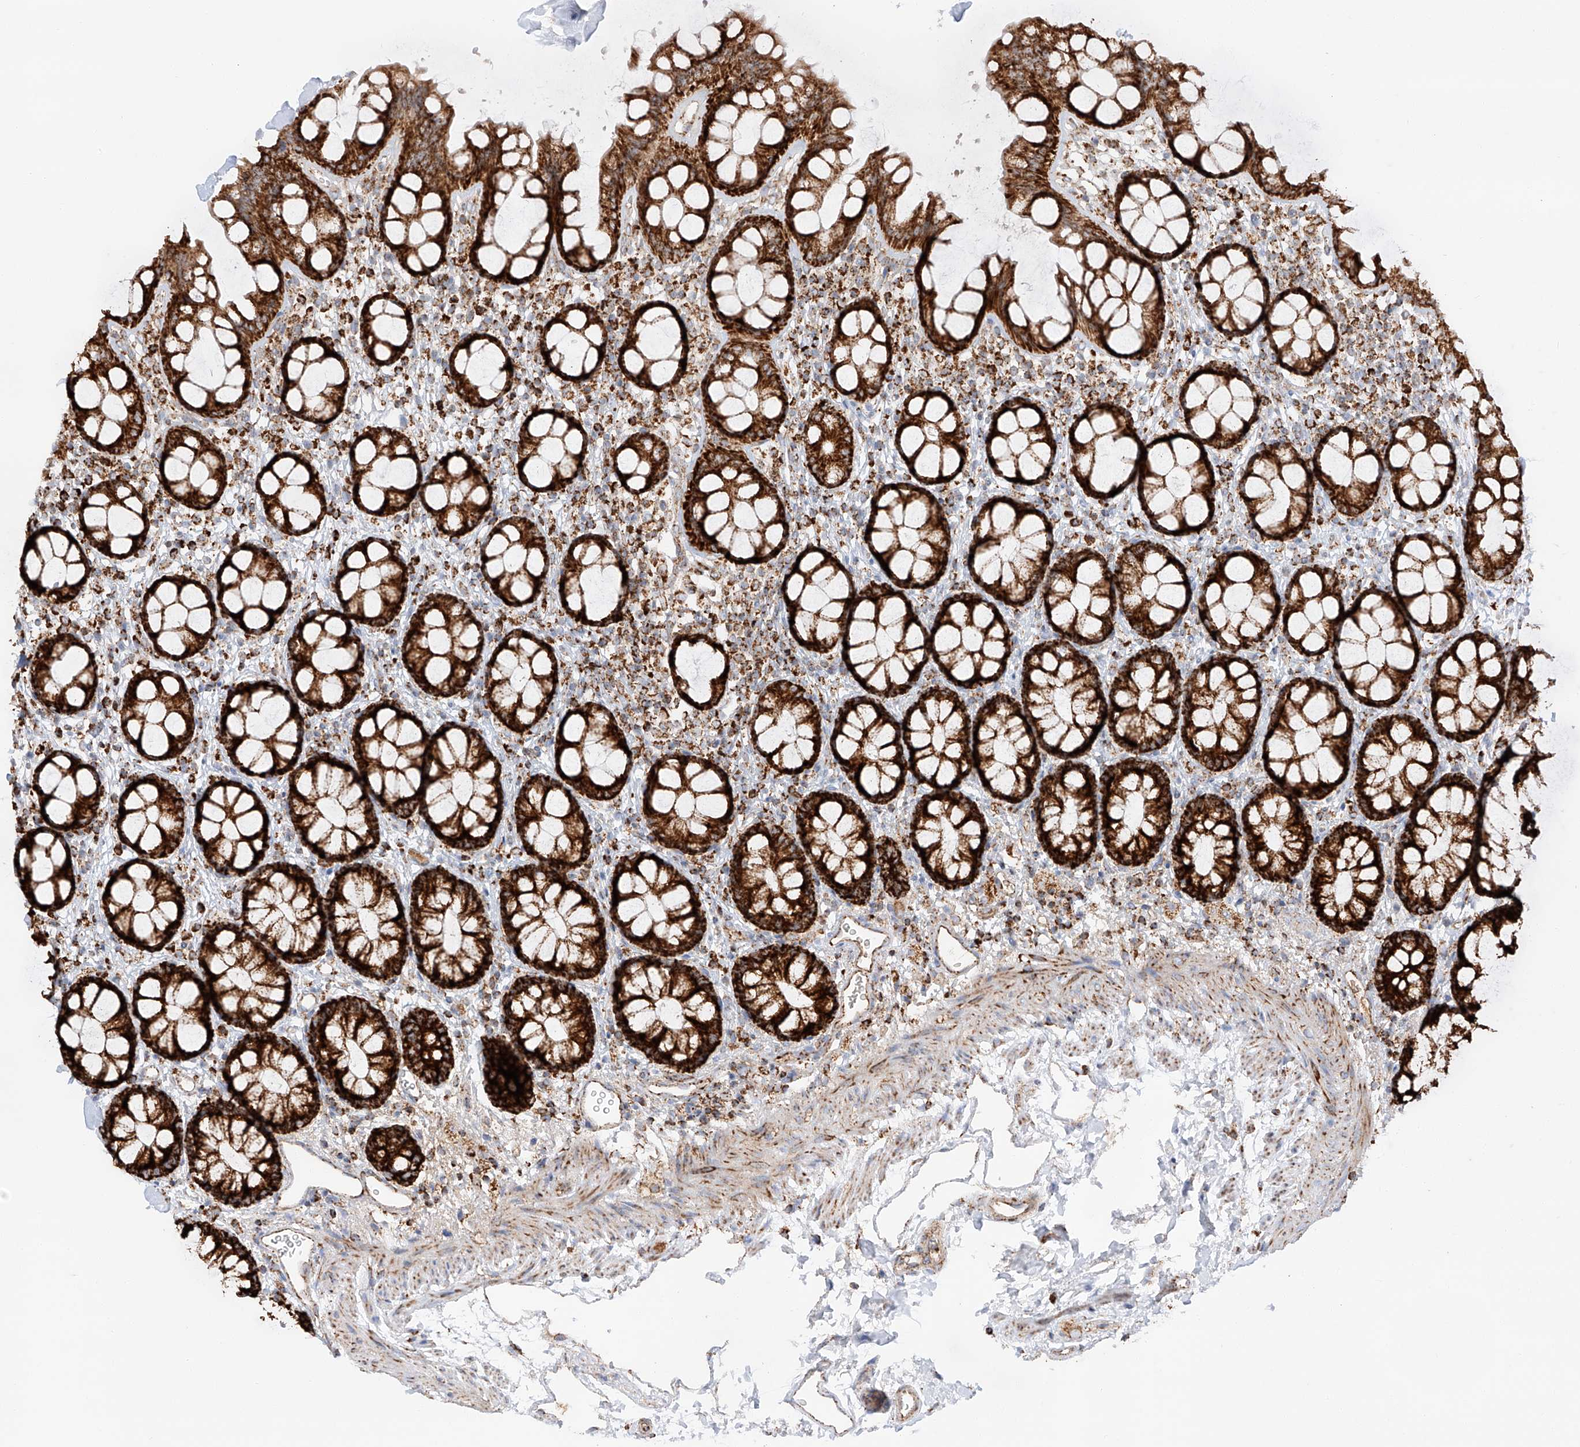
{"staining": {"intensity": "strong", "quantity": ">75%", "location": "cytoplasmic/membranous"}, "tissue": "rectum", "cell_type": "Glandular cells", "image_type": "normal", "snomed": [{"axis": "morphology", "description": "Normal tissue, NOS"}, {"axis": "topography", "description": "Rectum"}], "caption": "A brown stain labels strong cytoplasmic/membranous positivity of a protein in glandular cells of benign rectum. (brown staining indicates protein expression, while blue staining denotes nuclei).", "gene": "TTC27", "patient": {"sex": "female", "age": 65}}